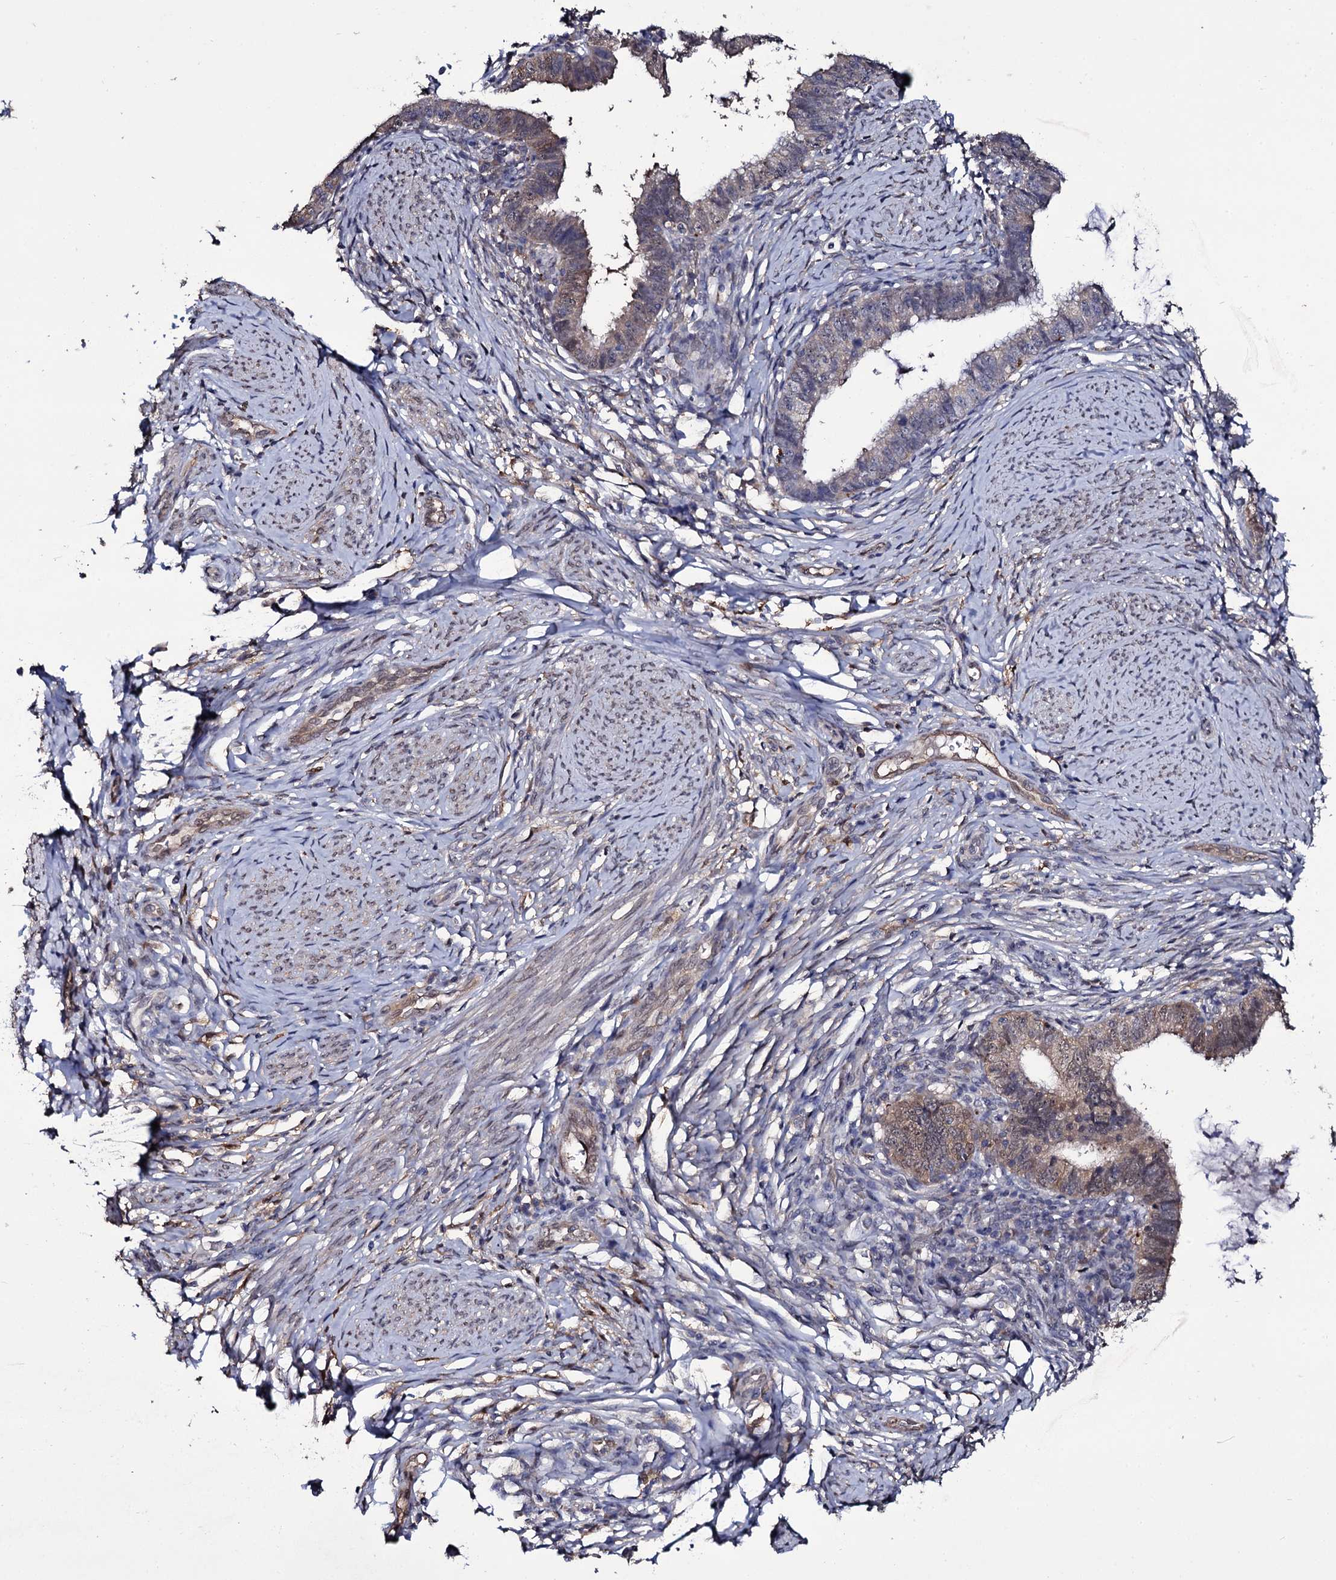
{"staining": {"intensity": "moderate", "quantity": ">75%", "location": "cytoplasmic/membranous,nuclear"}, "tissue": "cervical cancer", "cell_type": "Tumor cells", "image_type": "cancer", "snomed": [{"axis": "morphology", "description": "Adenocarcinoma, NOS"}, {"axis": "topography", "description": "Cervix"}], "caption": "DAB (3,3'-diaminobenzidine) immunohistochemical staining of human cervical cancer (adenocarcinoma) shows moderate cytoplasmic/membranous and nuclear protein positivity in about >75% of tumor cells.", "gene": "CRYL1", "patient": {"sex": "female", "age": 36}}